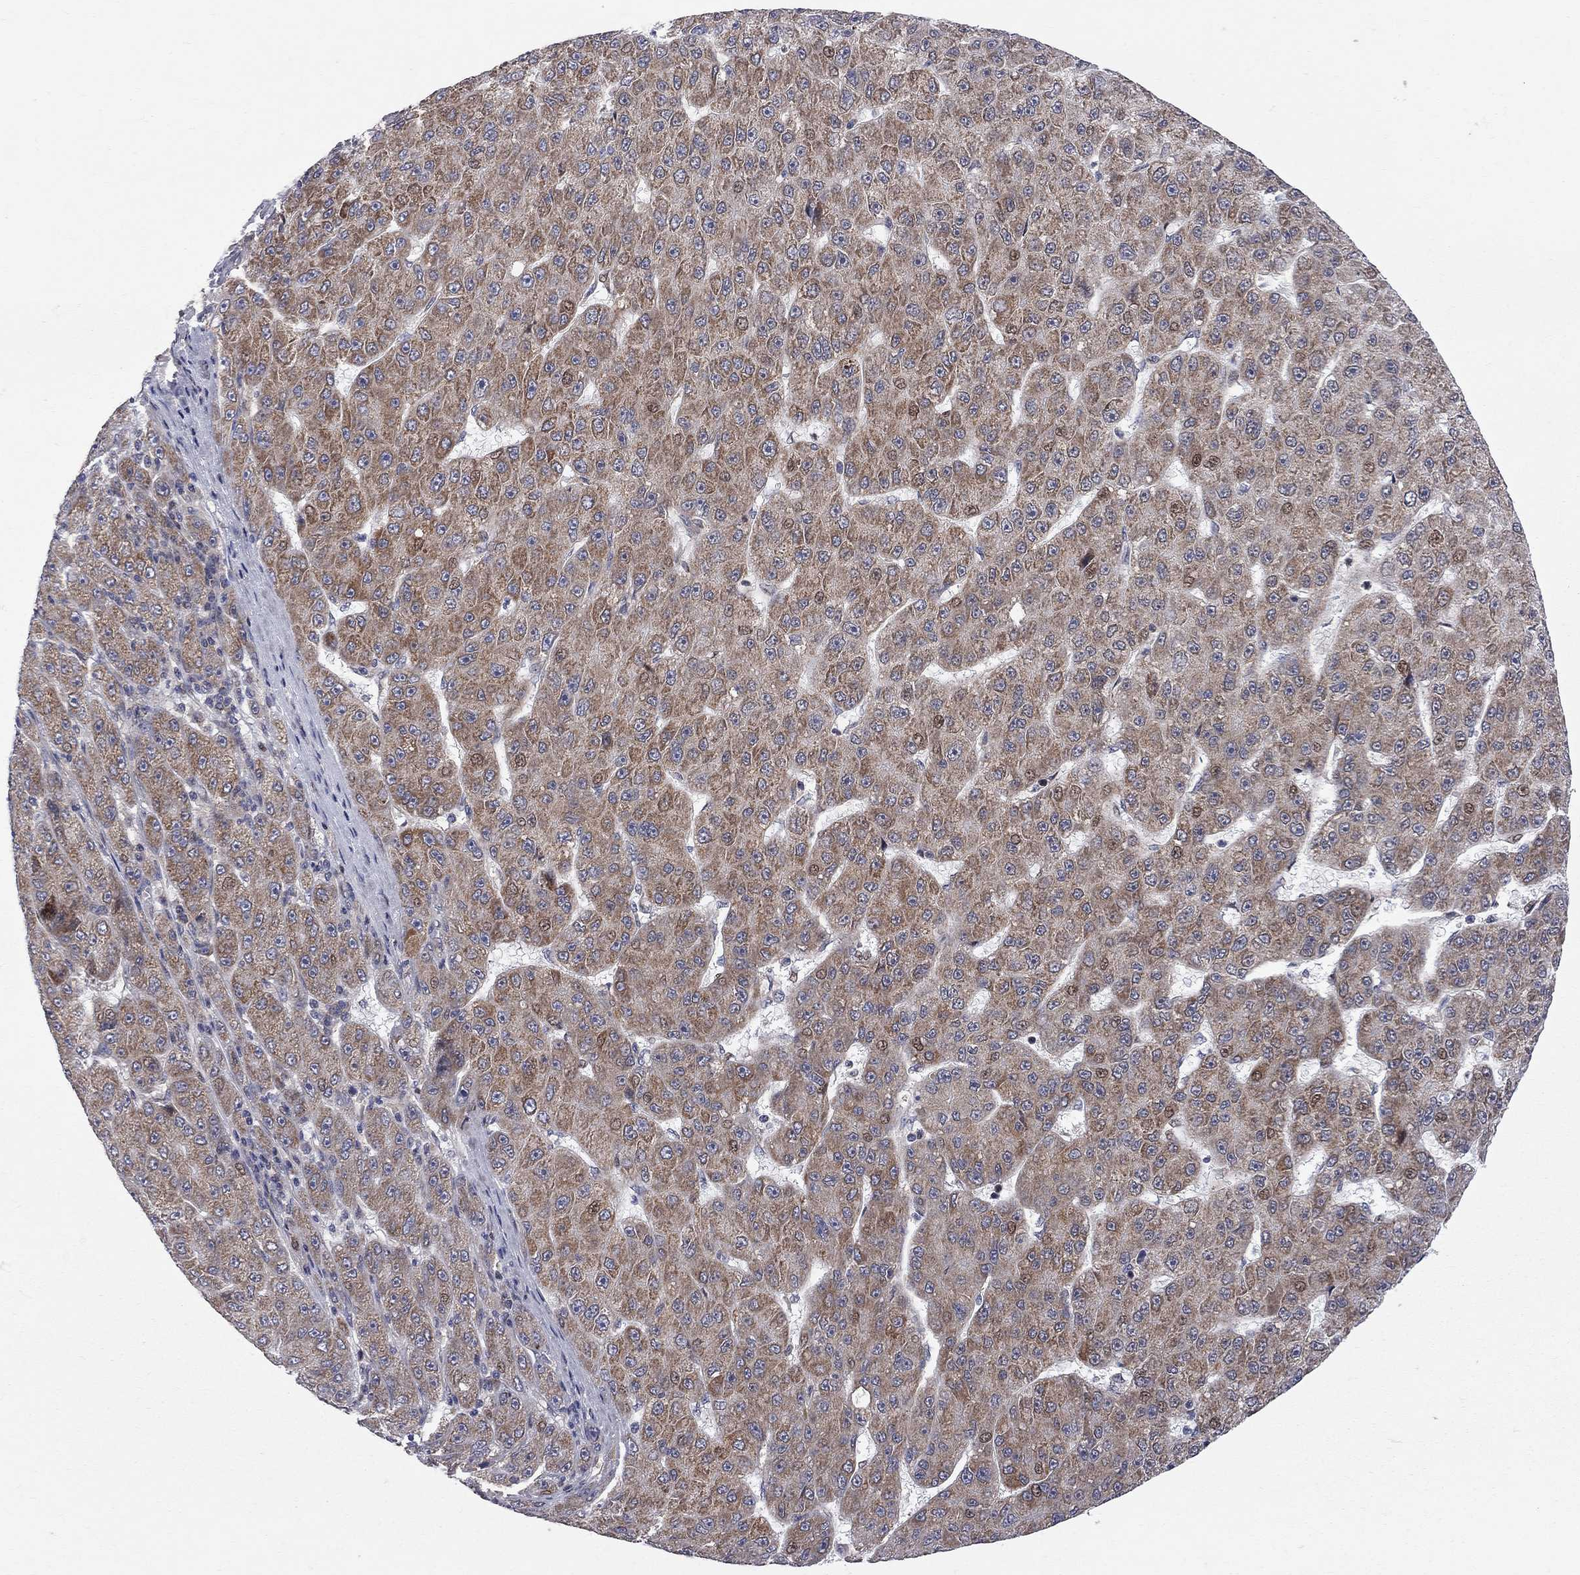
{"staining": {"intensity": "moderate", "quantity": ">75%", "location": "cytoplasmic/membranous,nuclear"}, "tissue": "liver cancer", "cell_type": "Tumor cells", "image_type": "cancer", "snomed": [{"axis": "morphology", "description": "Carcinoma, Hepatocellular, NOS"}, {"axis": "topography", "description": "Liver"}], "caption": "Protein staining reveals moderate cytoplasmic/membranous and nuclear expression in approximately >75% of tumor cells in liver cancer.", "gene": "CNOT11", "patient": {"sex": "male", "age": 67}}